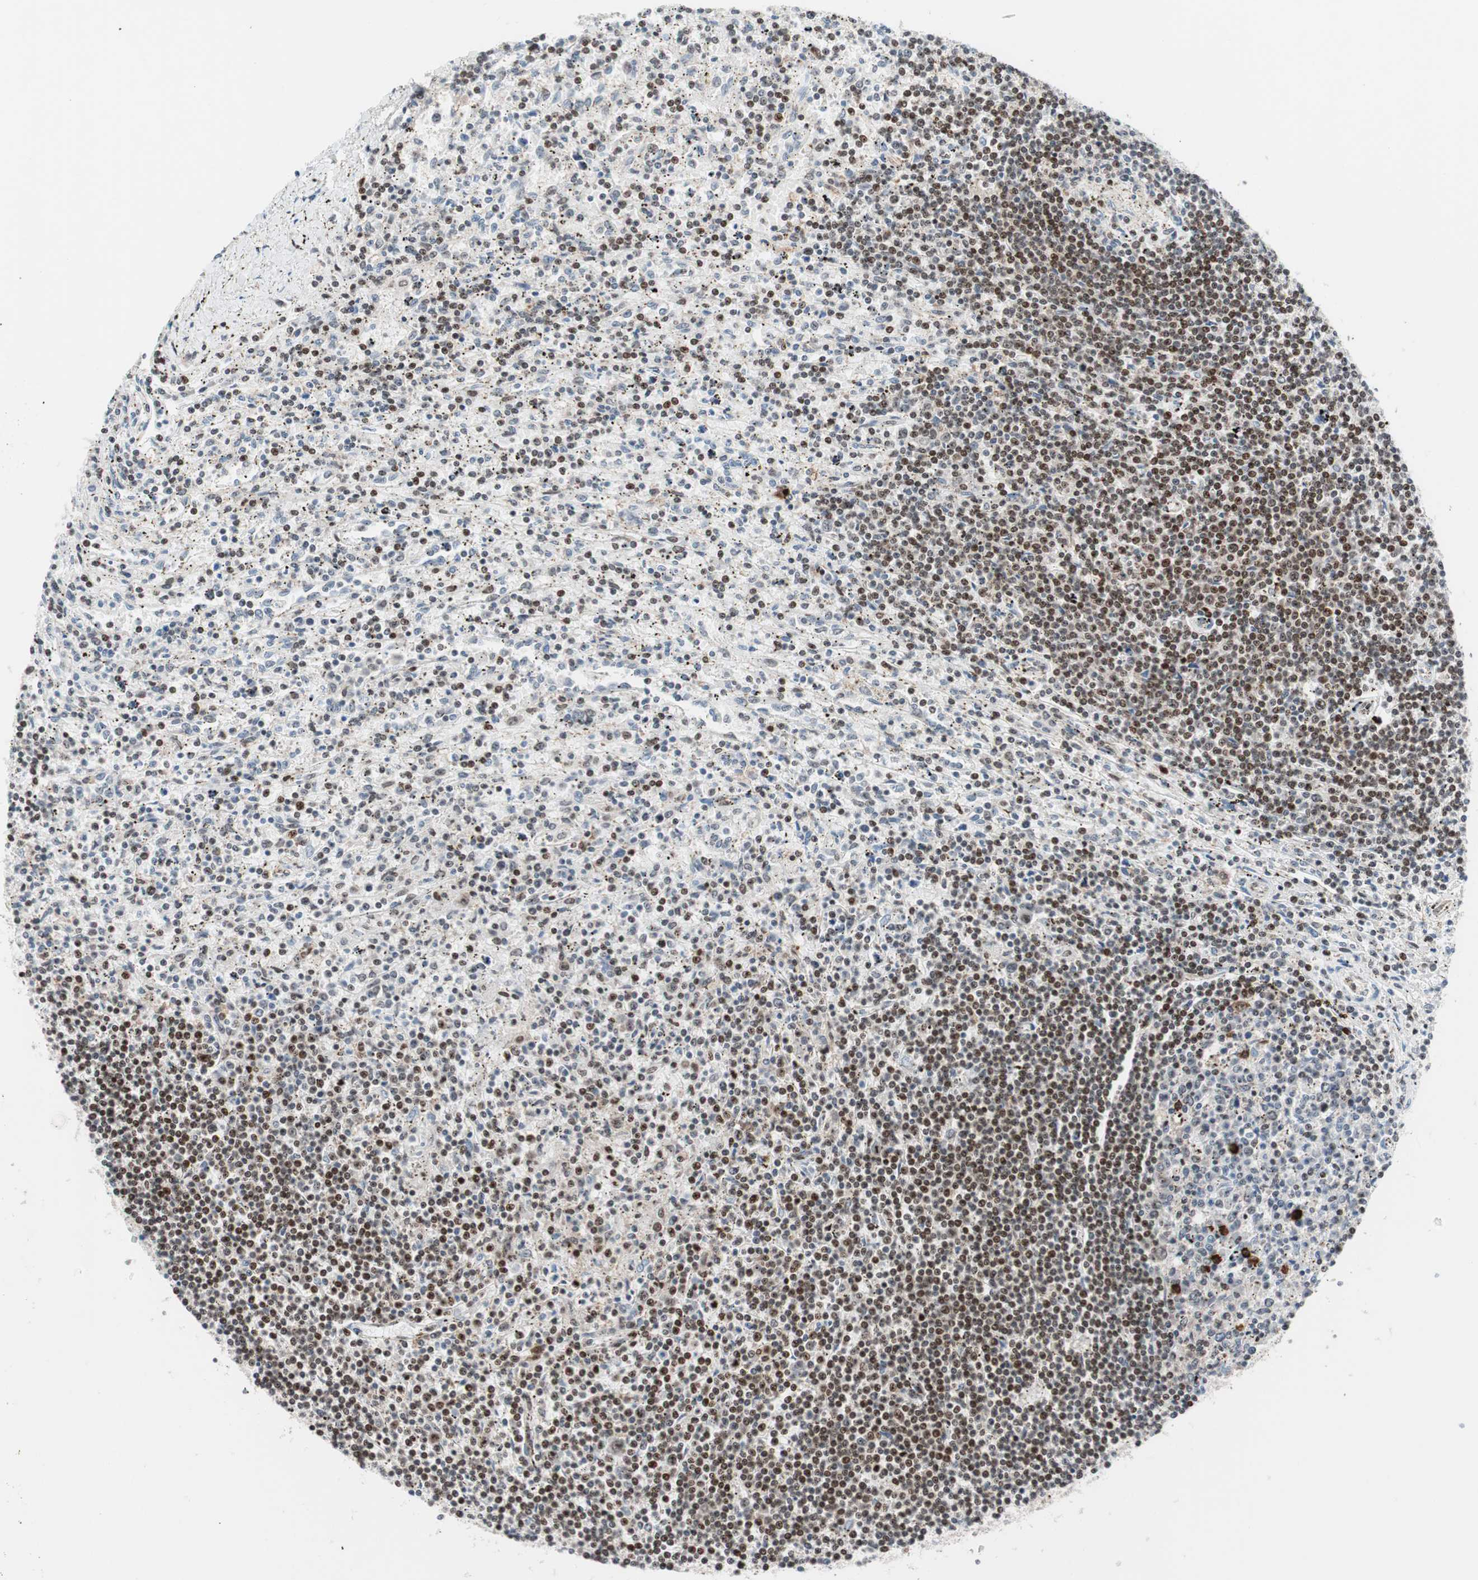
{"staining": {"intensity": "moderate", "quantity": "25%-75%", "location": "cytoplasmic/membranous,nuclear"}, "tissue": "lymphoma", "cell_type": "Tumor cells", "image_type": "cancer", "snomed": [{"axis": "morphology", "description": "Malignant lymphoma, non-Hodgkin's type, Low grade"}, {"axis": "topography", "description": "Spleen"}], "caption": "Immunohistochemical staining of malignant lymphoma, non-Hodgkin's type (low-grade) demonstrates medium levels of moderate cytoplasmic/membranous and nuclear expression in approximately 25%-75% of tumor cells.", "gene": "RGS10", "patient": {"sex": "male", "age": 76}}